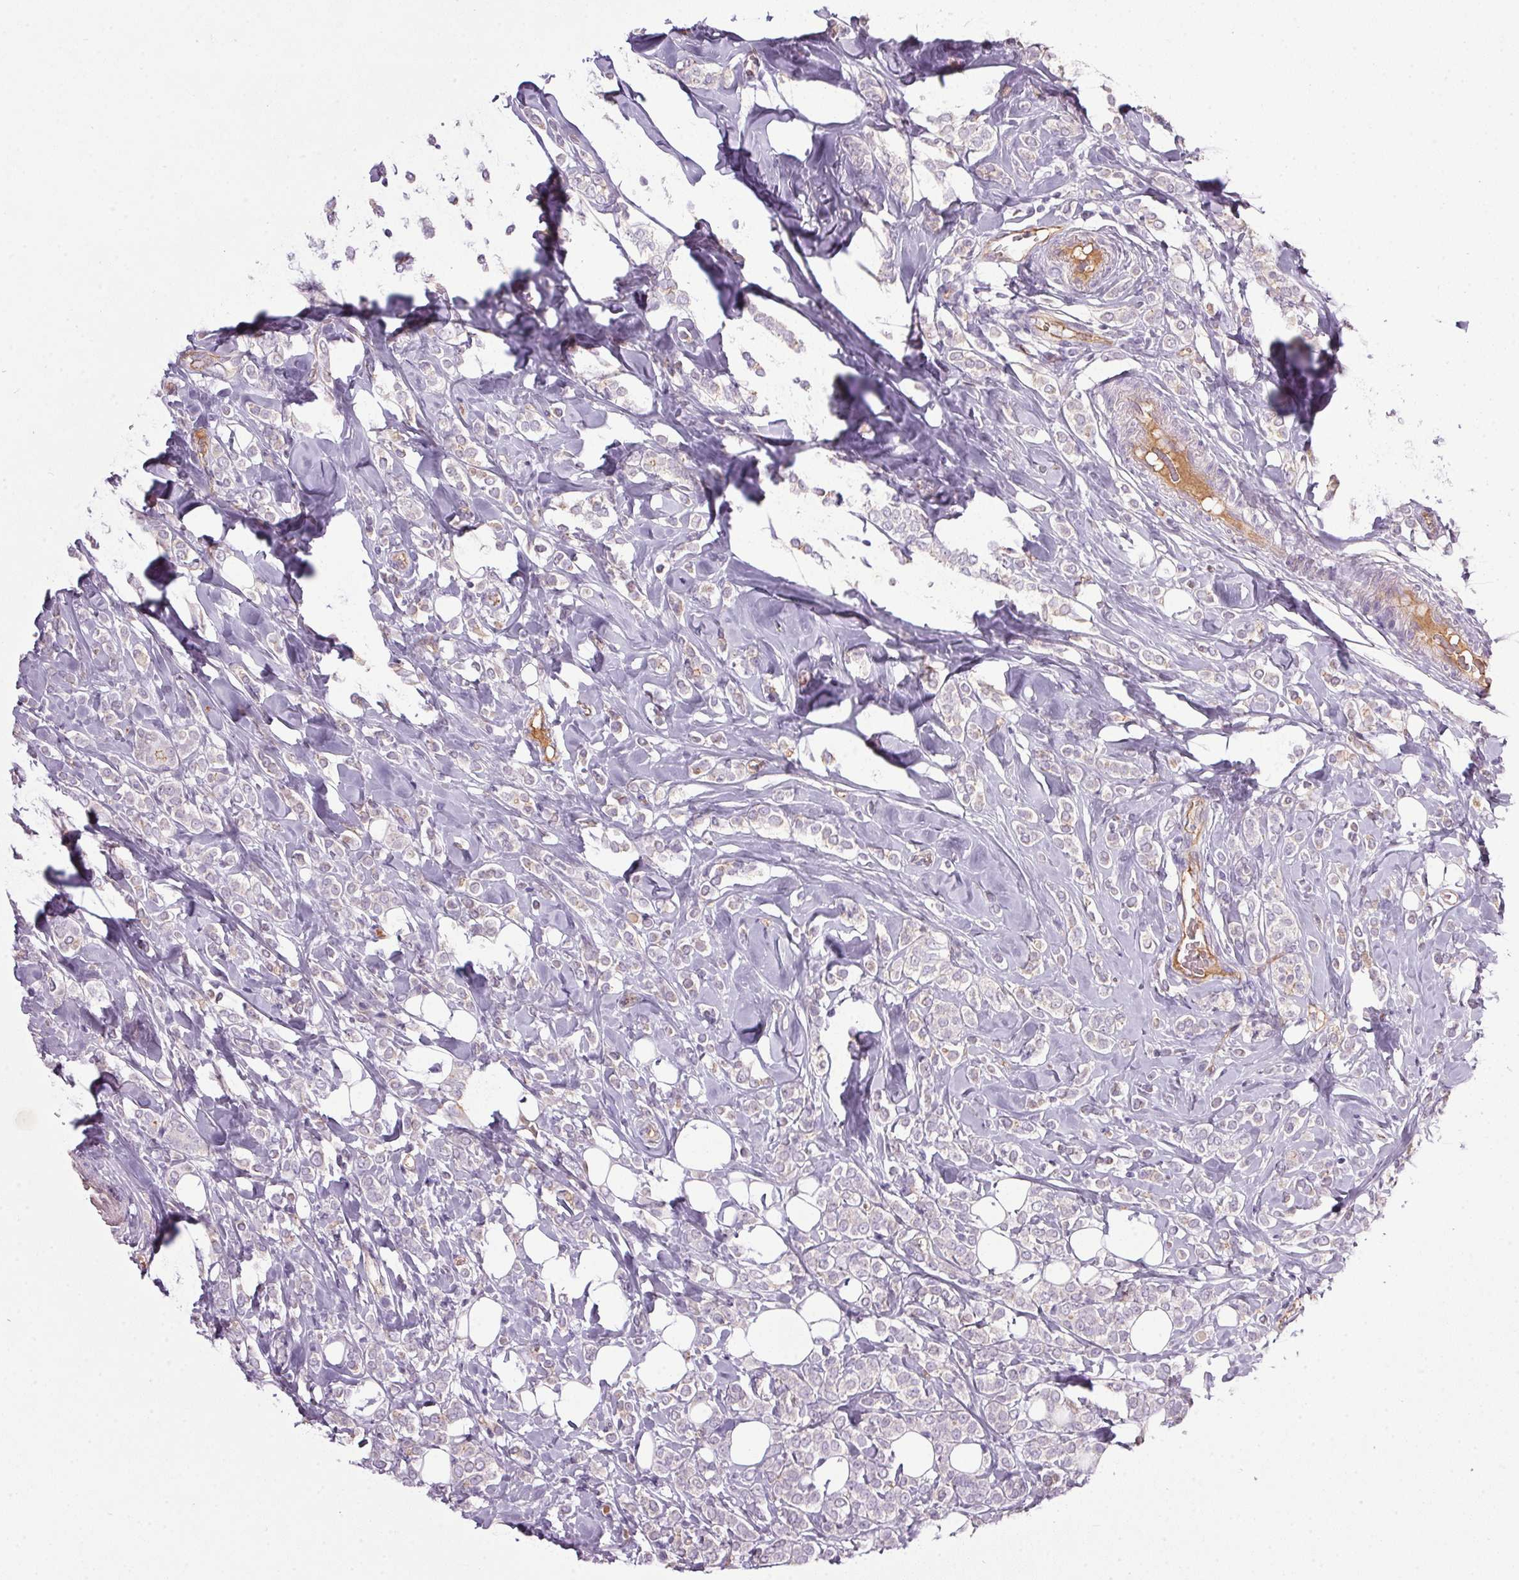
{"staining": {"intensity": "negative", "quantity": "none", "location": "none"}, "tissue": "breast cancer", "cell_type": "Tumor cells", "image_type": "cancer", "snomed": [{"axis": "morphology", "description": "Lobular carcinoma"}, {"axis": "topography", "description": "Breast"}], "caption": "This is an immunohistochemistry (IHC) image of human breast cancer (lobular carcinoma). There is no positivity in tumor cells.", "gene": "APOC4", "patient": {"sex": "female", "age": 49}}